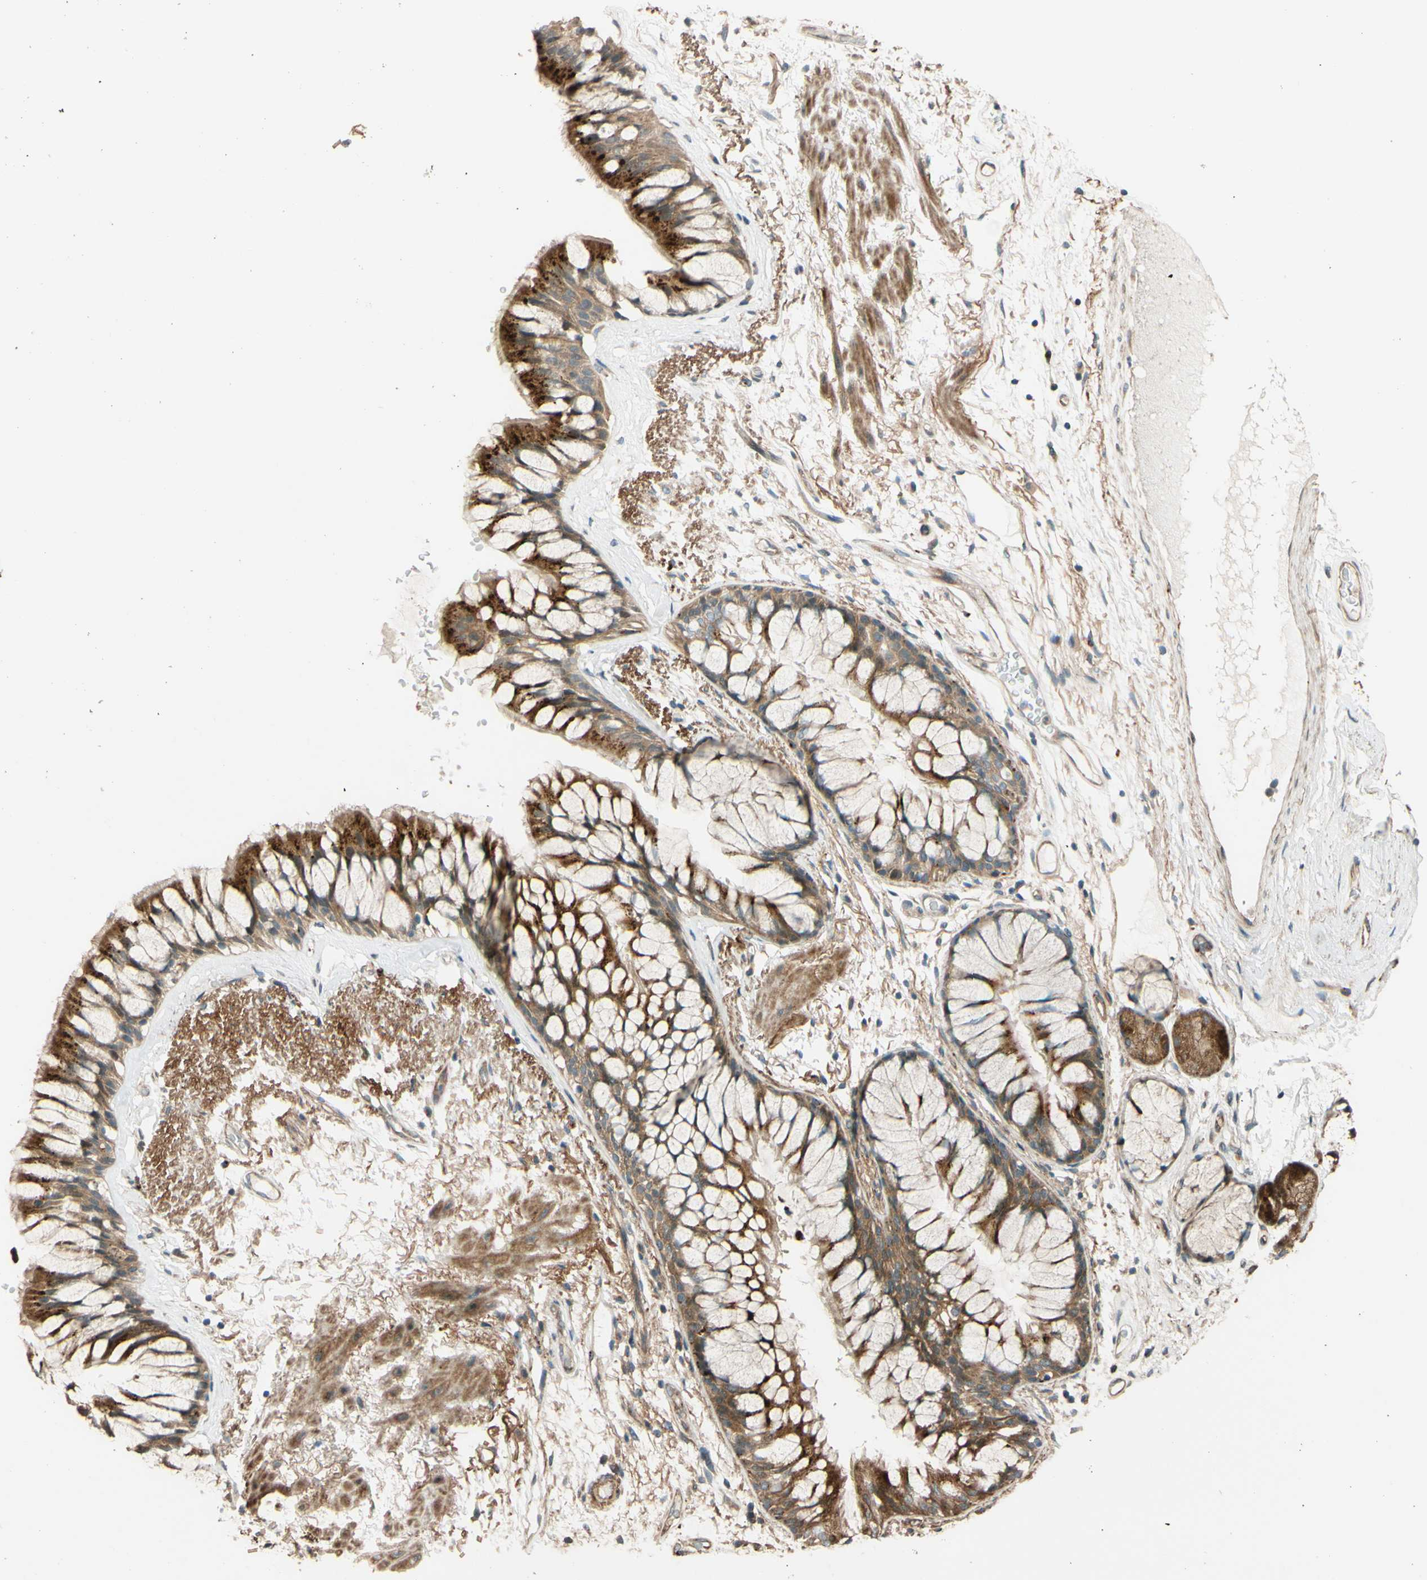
{"staining": {"intensity": "moderate", "quantity": ">75%", "location": "cytoplasmic/membranous"}, "tissue": "bronchus", "cell_type": "Respiratory epithelial cells", "image_type": "normal", "snomed": [{"axis": "morphology", "description": "Normal tissue, NOS"}, {"axis": "topography", "description": "Bronchus"}], "caption": "Protein staining of normal bronchus displays moderate cytoplasmic/membranous positivity in about >75% of respiratory epithelial cells.", "gene": "RNF19A", "patient": {"sex": "male", "age": 66}}